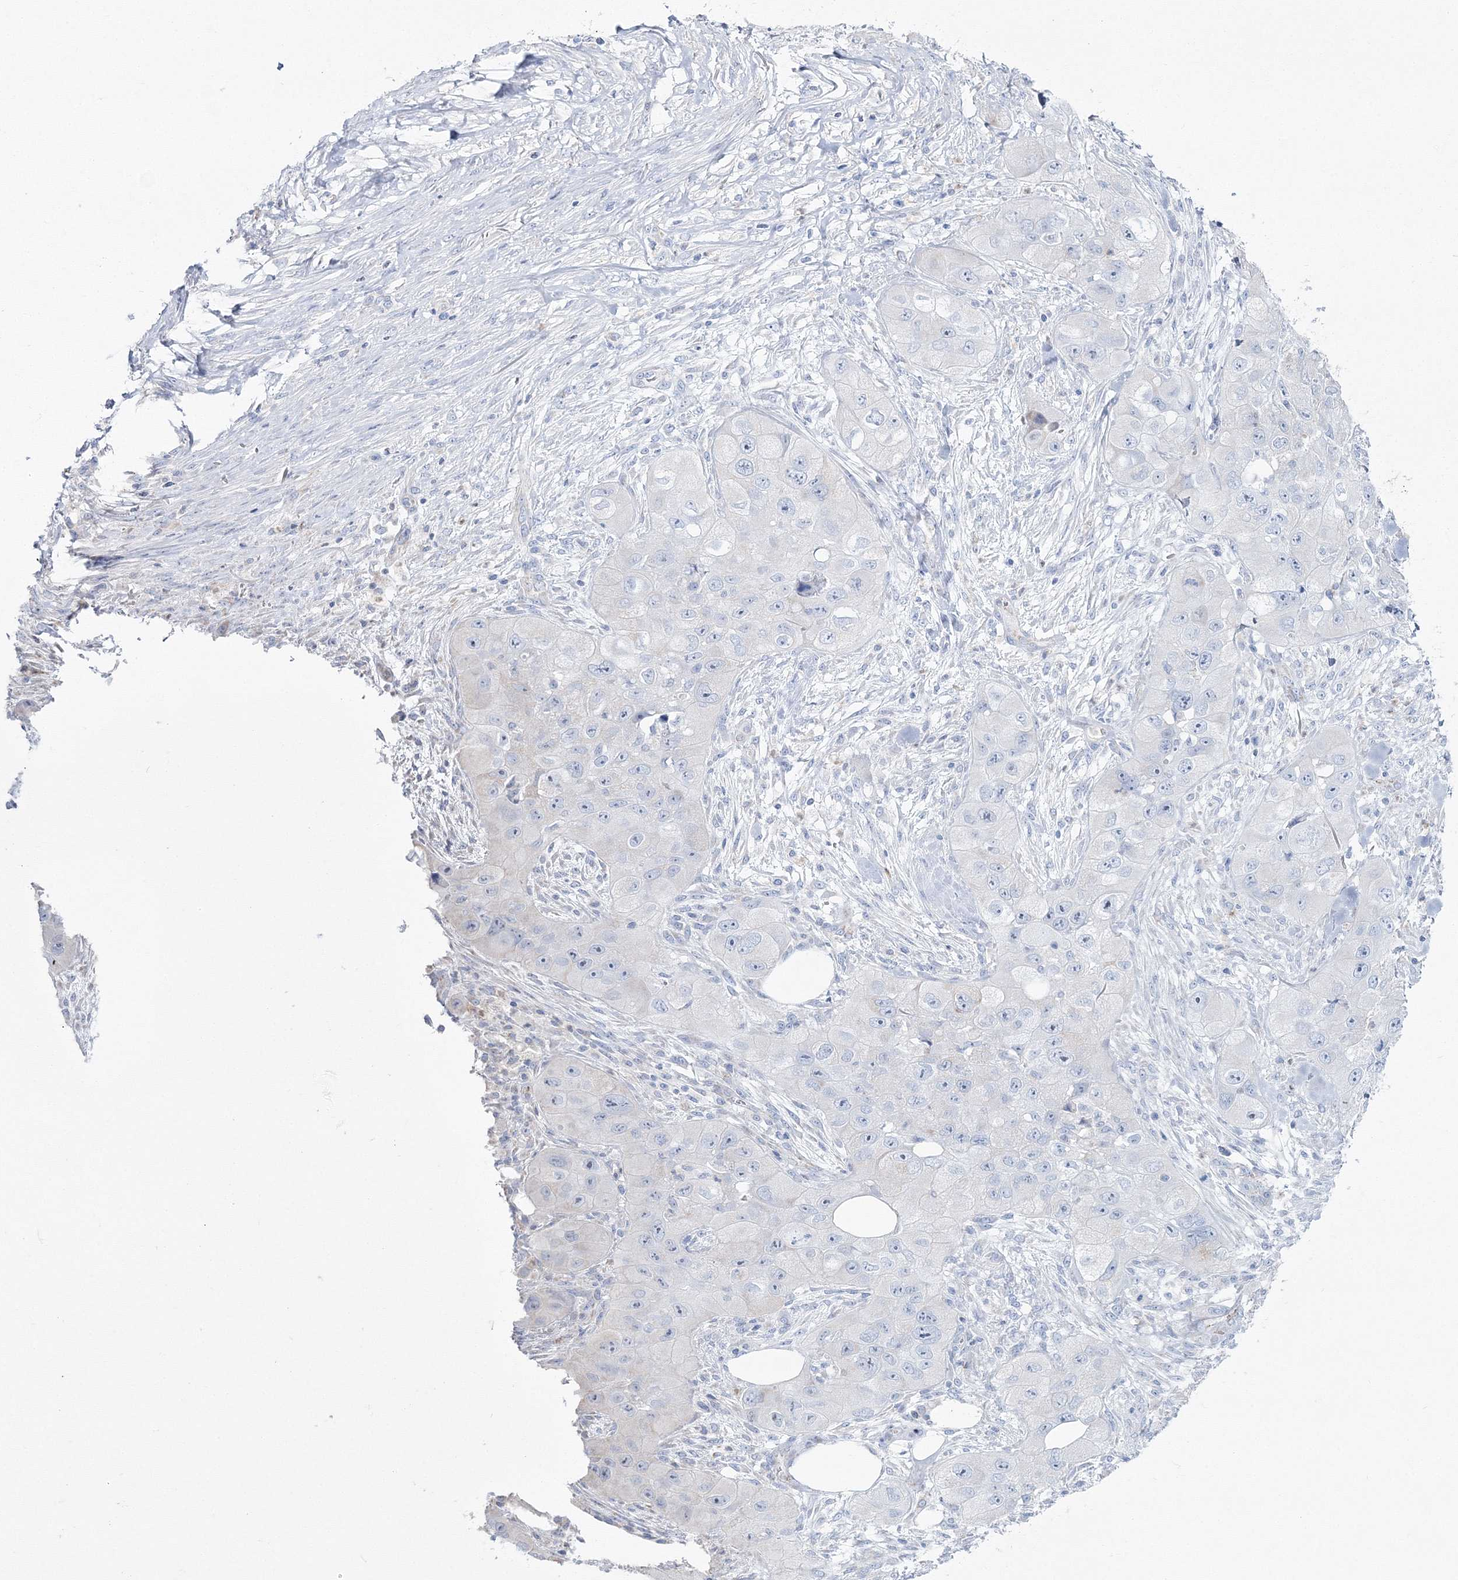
{"staining": {"intensity": "negative", "quantity": "none", "location": "none"}, "tissue": "skin cancer", "cell_type": "Tumor cells", "image_type": "cancer", "snomed": [{"axis": "morphology", "description": "Squamous cell carcinoma, NOS"}, {"axis": "topography", "description": "Skin"}, {"axis": "topography", "description": "Subcutis"}], "caption": "The image reveals no significant expression in tumor cells of skin cancer. (Immunohistochemistry, brightfield microscopy, high magnification).", "gene": "HIBCH", "patient": {"sex": "male", "age": 73}}